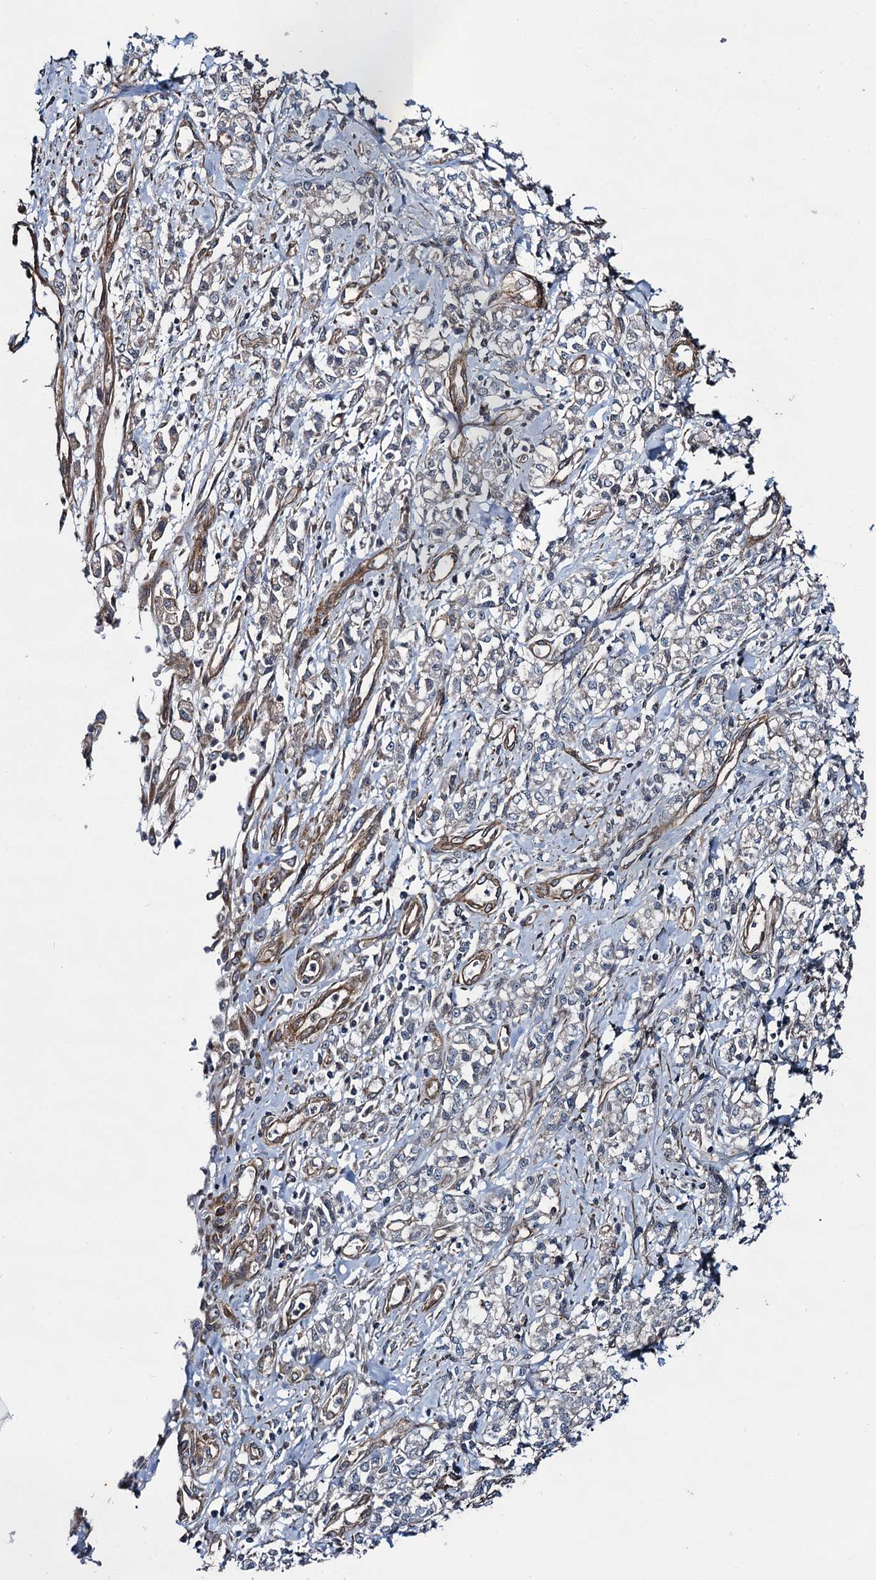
{"staining": {"intensity": "weak", "quantity": "<25%", "location": "cytoplasmic/membranous"}, "tissue": "stomach cancer", "cell_type": "Tumor cells", "image_type": "cancer", "snomed": [{"axis": "morphology", "description": "Adenocarcinoma, NOS"}, {"axis": "topography", "description": "Stomach"}], "caption": "High magnification brightfield microscopy of stomach cancer stained with DAB (brown) and counterstained with hematoxylin (blue): tumor cells show no significant expression.", "gene": "ZFYVE19", "patient": {"sex": "female", "age": 76}}